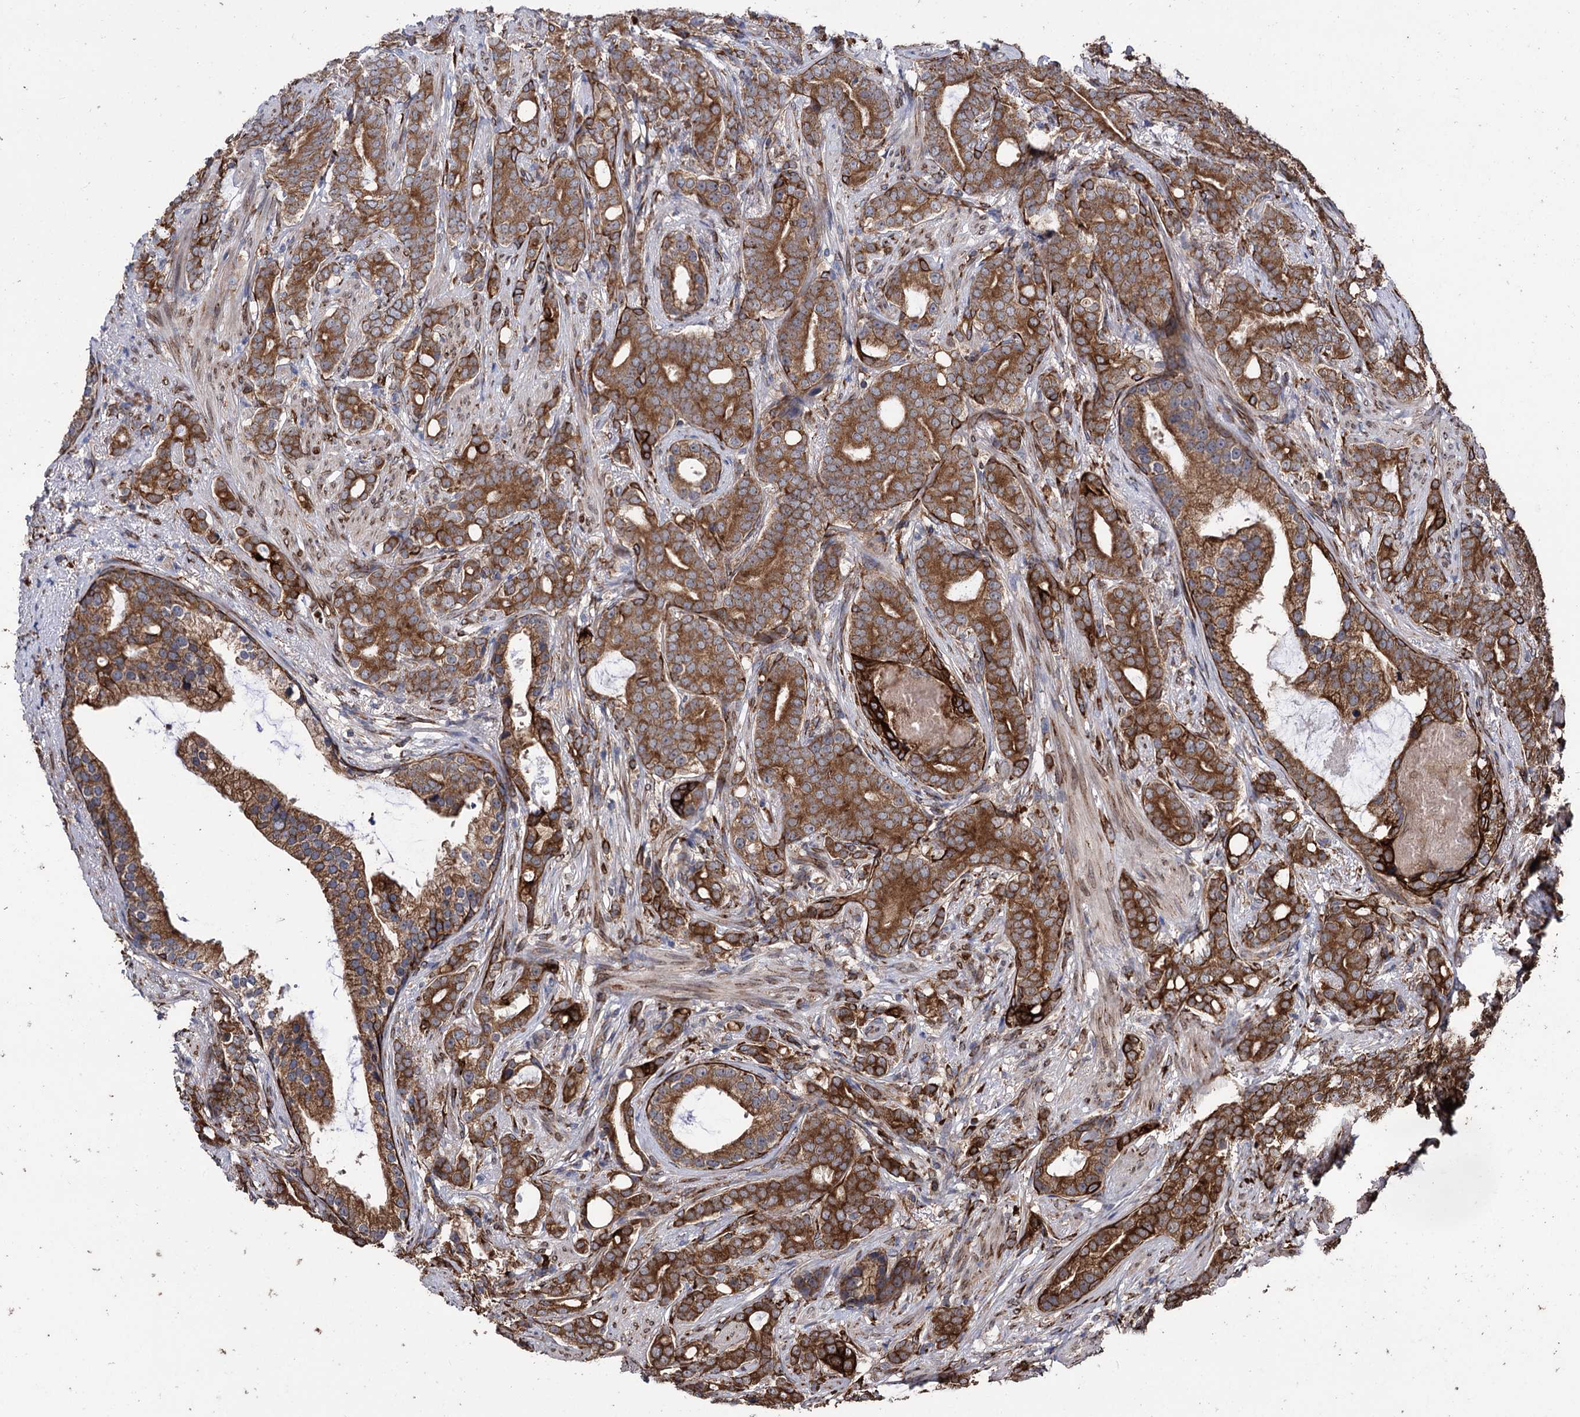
{"staining": {"intensity": "strong", "quantity": ">75%", "location": "cytoplasmic/membranous"}, "tissue": "prostate cancer", "cell_type": "Tumor cells", "image_type": "cancer", "snomed": [{"axis": "morphology", "description": "Adenocarcinoma, Low grade"}, {"axis": "topography", "description": "Prostate"}], "caption": "An immunohistochemistry (IHC) image of neoplastic tissue is shown. Protein staining in brown labels strong cytoplasmic/membranous positivity in prostate cancer within tumor cells.", "gene": "CDAN1", "patient": {"sex": "male", "age": 71}}